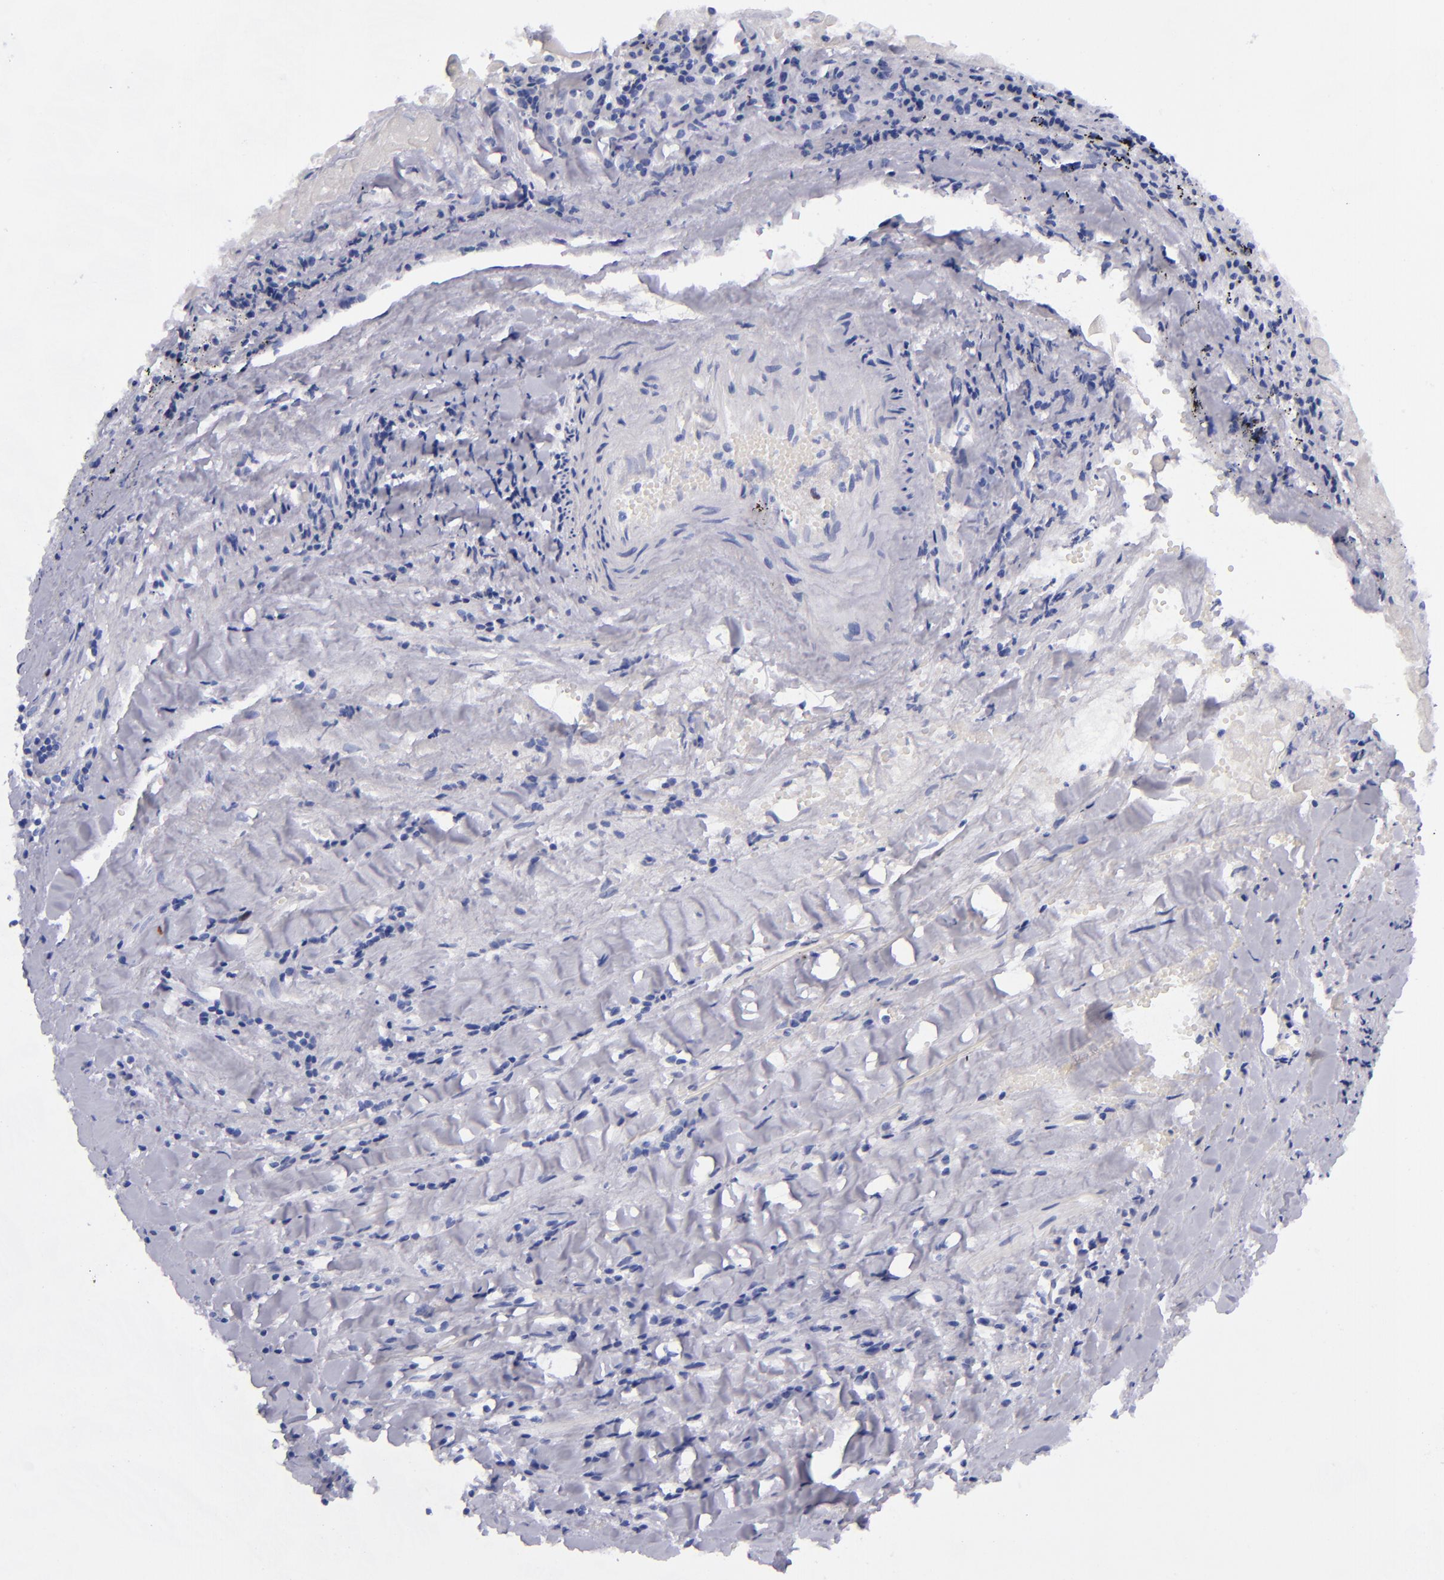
{"staining": {"intensity": "moderate", "quantity": "25%-75%", "location": "nuclear"}, "tissue": "lung cancer", "cell_type": "Tumor cells", "image_type": "cancer", "snomed": [{"axis": "morphology", "description": "Adenocarcinoma, NOS"}, {"axis": "topography", "description": "Lung"}], "caption": "This is an image of immunohistochemistry staining of lung adenocarcinoma, which shows moderate staining in the nuclear of tumor cells.", "gene": "MCM7", "patient": {"sex": "male", "age": 60}}